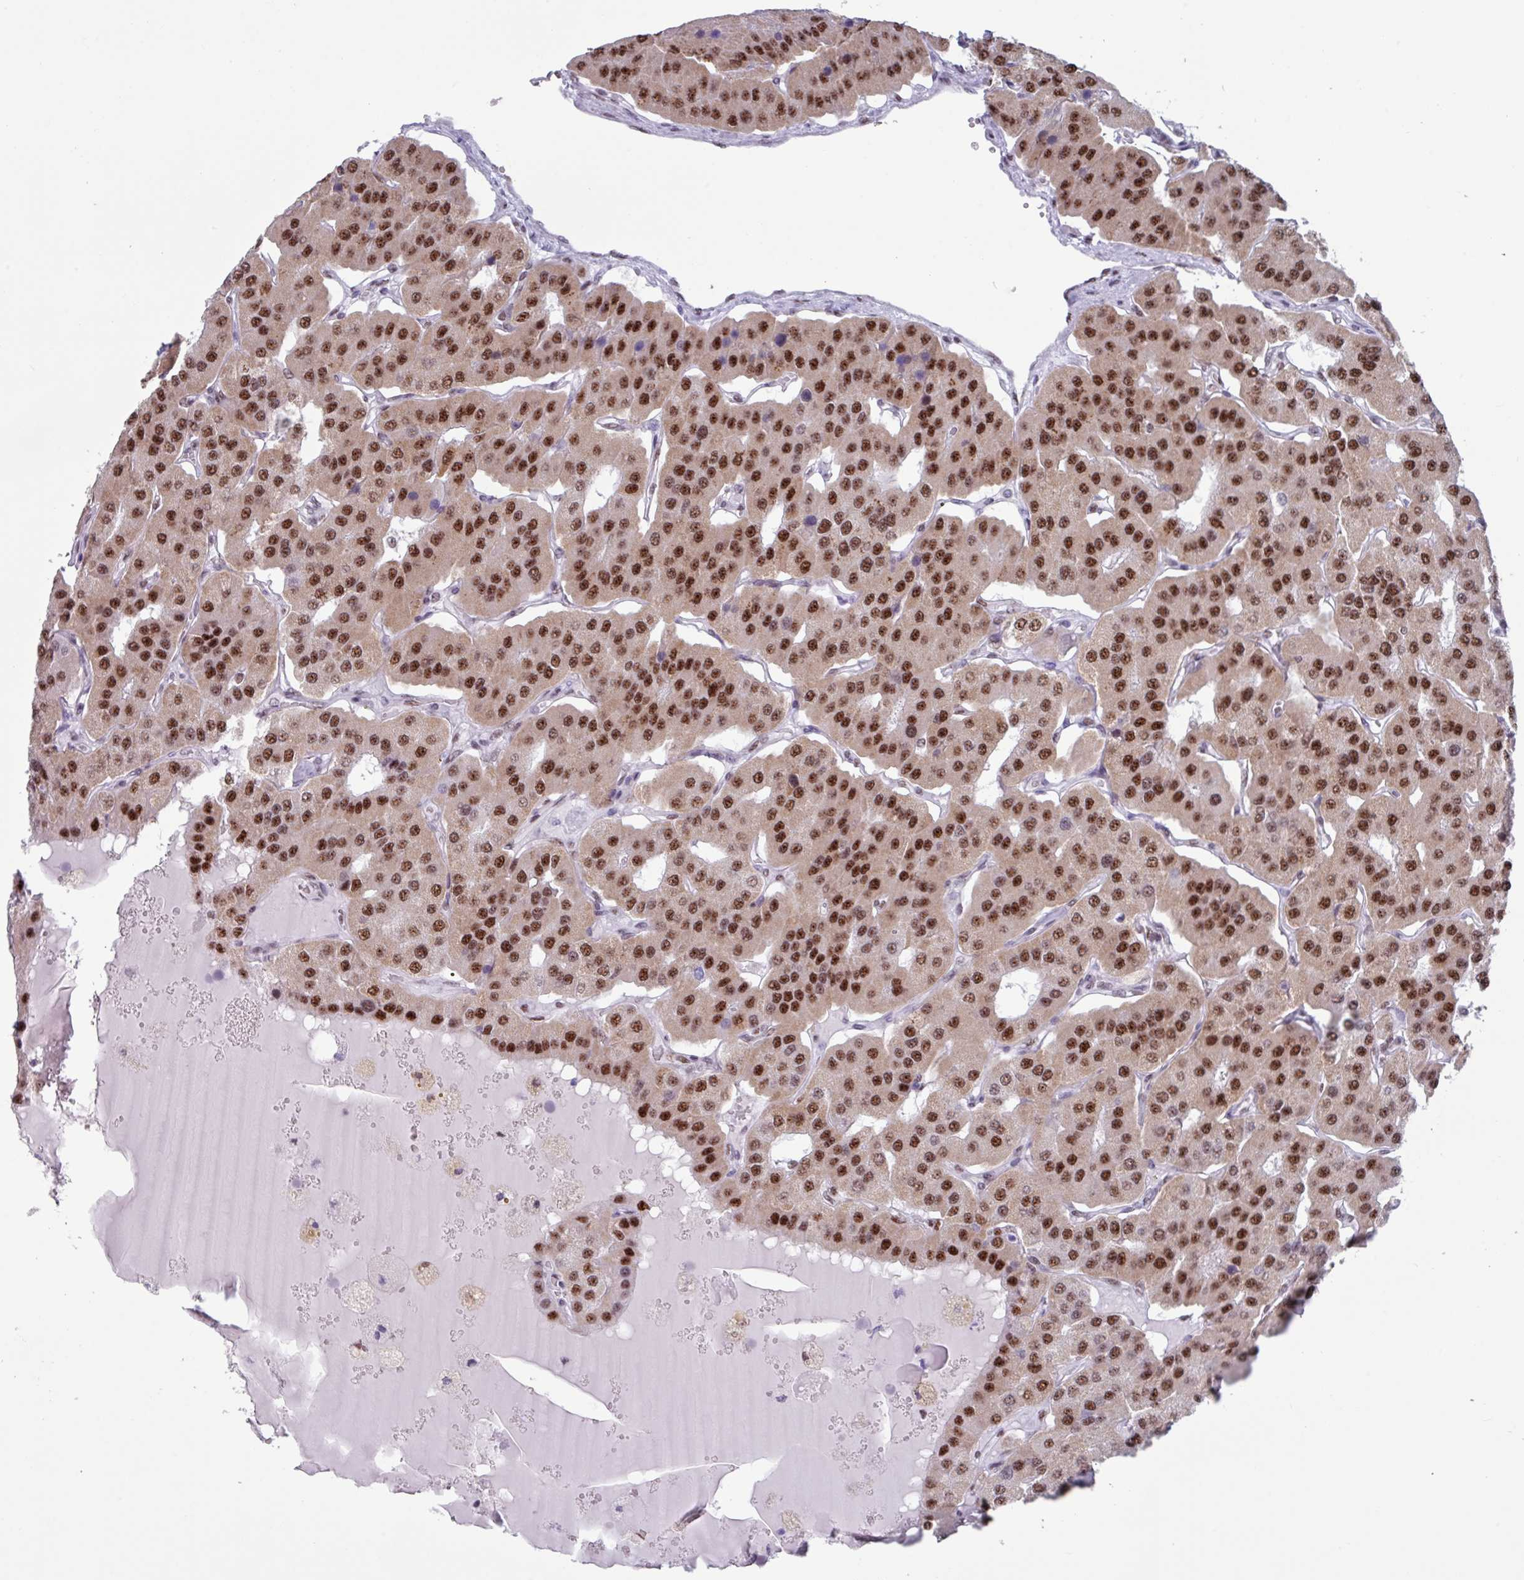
{"staining": {"intensity": "strong", "quantity": ">75%", "location": "nuclear"}, "tissue": "parathyroid gland", "cell_type": "Glandular cells", "image_type": "normal", "snomed": [{"axis": "morphology", "description": "Normal tissue, NOS"}, {"axis": "morphology", "description": "Adenoma, NOS"}, {"axis": "topography", "description": "Parathyroid gland"}], "caption": "Immunohistochemistry of normal parathyroid gland shows high levels of strong nuclear staining in approximately >75% of glandular cells.", "gene": "PUF60", "patient": {"sex": "female", "age": 86}}